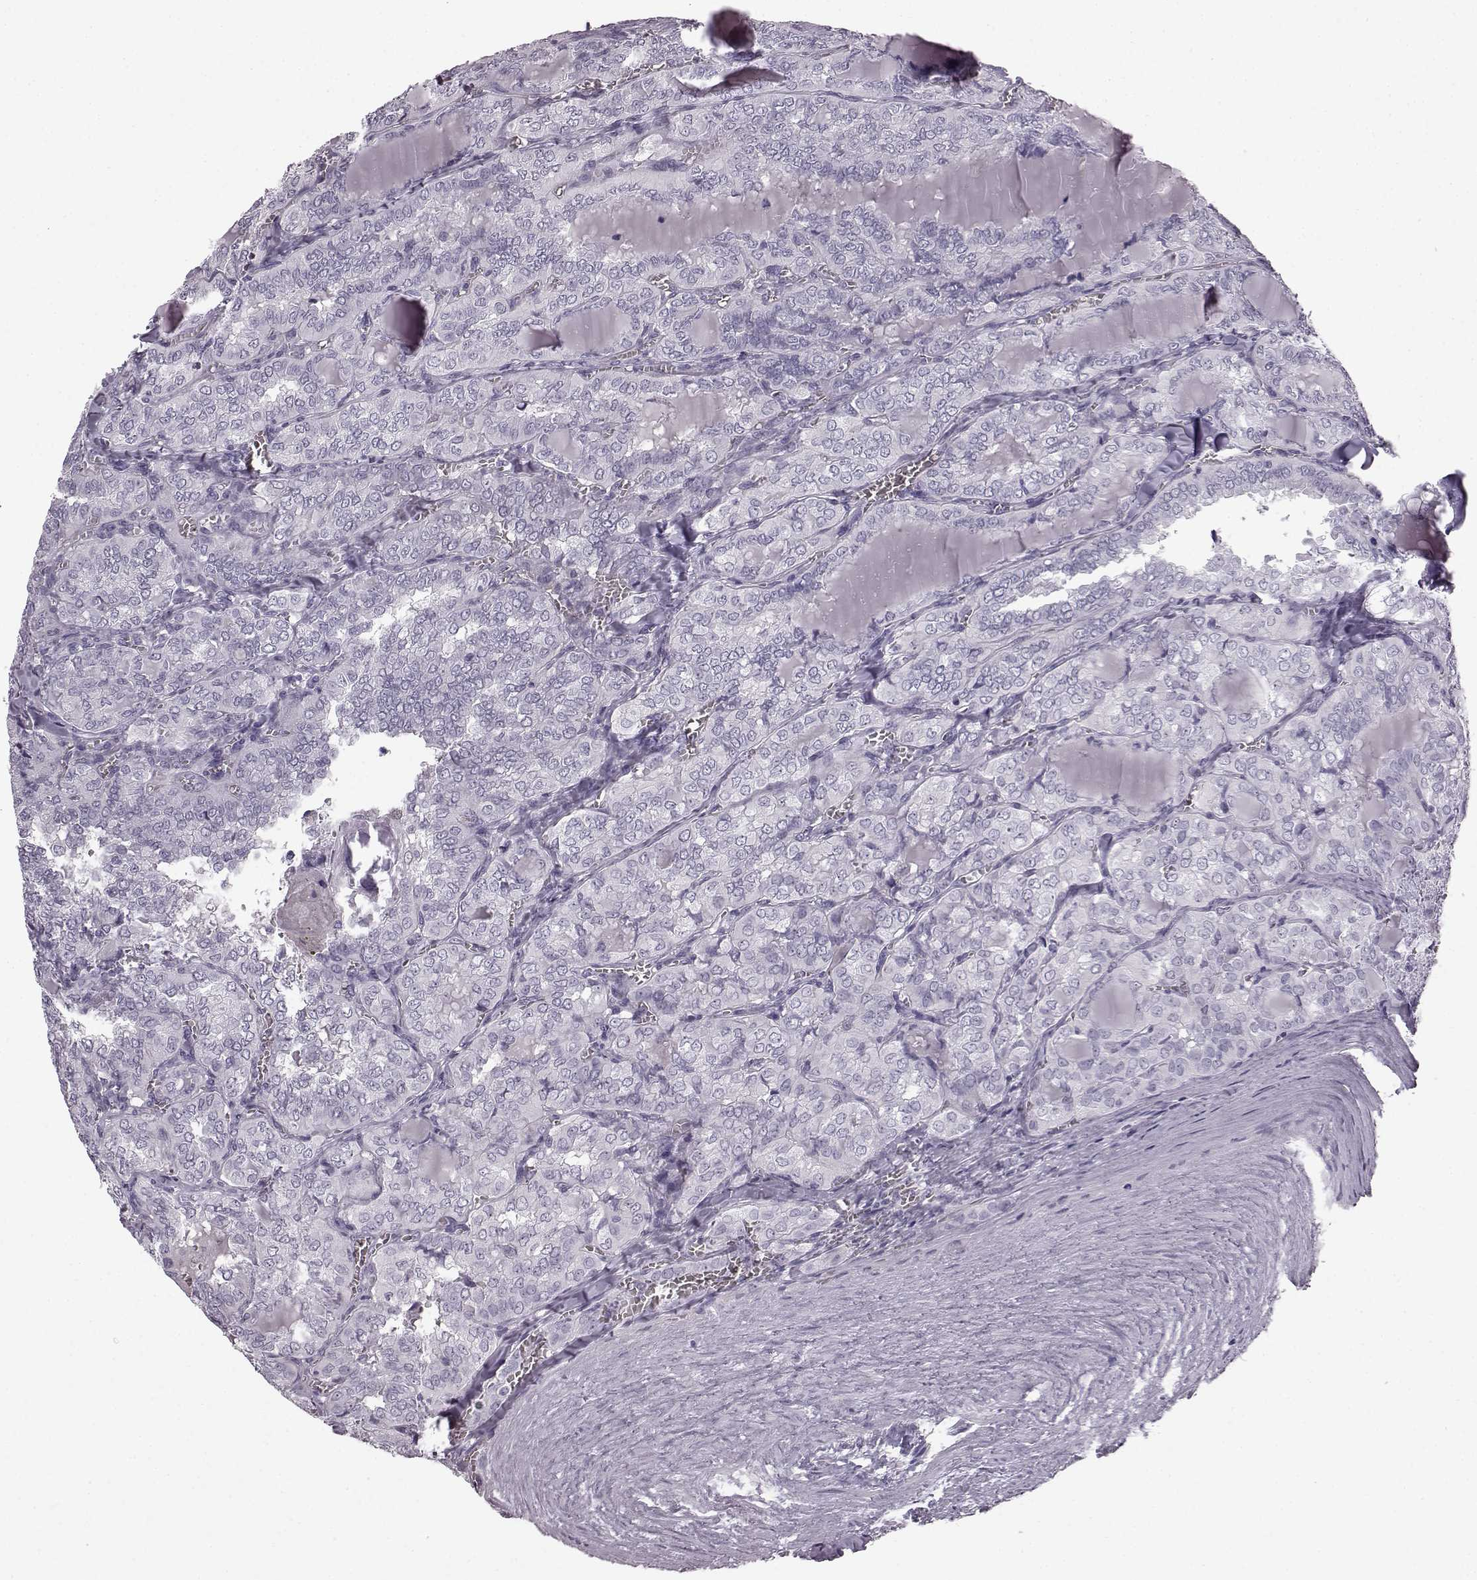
{"staining": {"intensity": "negative", "quantity": "none", "location": "none"}, "tissue": "thyroid cancer", "cell_type": "Tumor cells", "image_type": "cancer", "snomed": [{"axis": "morphology", "description": "Papillary adenocarcinoma, NOS"}, {"axis": "topography", "description": "Thyroid gland"}], "caption": "This is a photomicrograph of IHC staining of thyroid papillary adenocarcinoma, which shows no staining in tumor cells. (DAB immunohistochemistry, high magnification).", "gene": "PRPH2", "patient": {"sex": "female", "age": 41}}